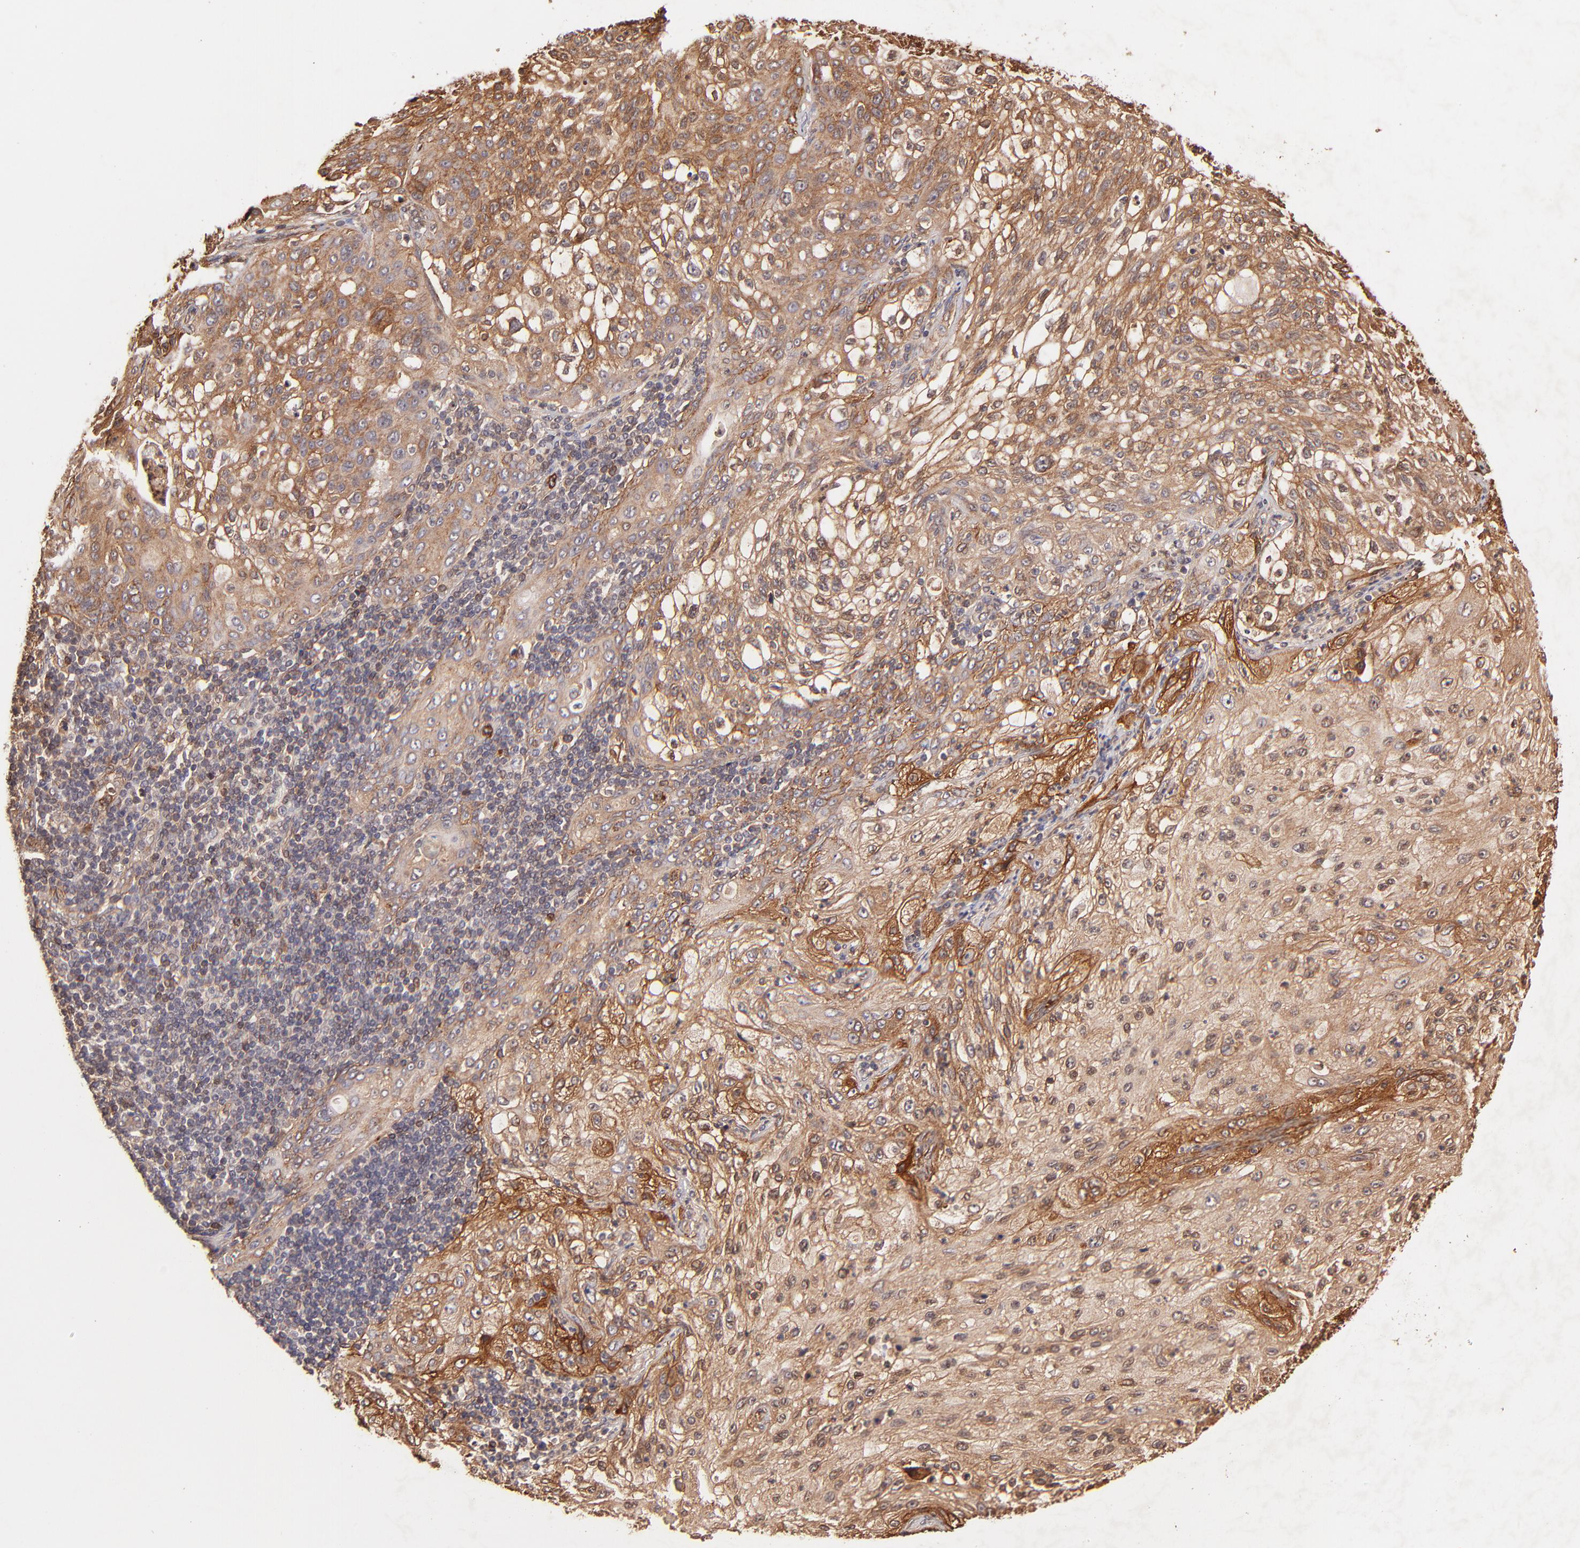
{"staining": {"intensity": "strong", "quantity": ">75%", "location": "cytoplasmic/membranous"}, "tissue": "lung cancer", "cell_type": "Tumor cells", "image_type": "cancer", "snomed": [{"axis": "morphology", "description": "Inflammation, NOS"}, {"axis": "morphology", "description": "Squamous cell carcinoma, NOS"}, {"axis": "topography", "description": "Lymph node"}, {"axis": "topography", "description": "Soft tissue"}, {"axis": "topography", "description": "Lung"}], "caption": "A photomicrograph of squamous cell carcinoma (lung) stained for a protein reveals strong cytoplasmic/membranous brown staining in tumor cells.", "gene": "ITGB1", "patient": {"sex": "male", "age": 66}}